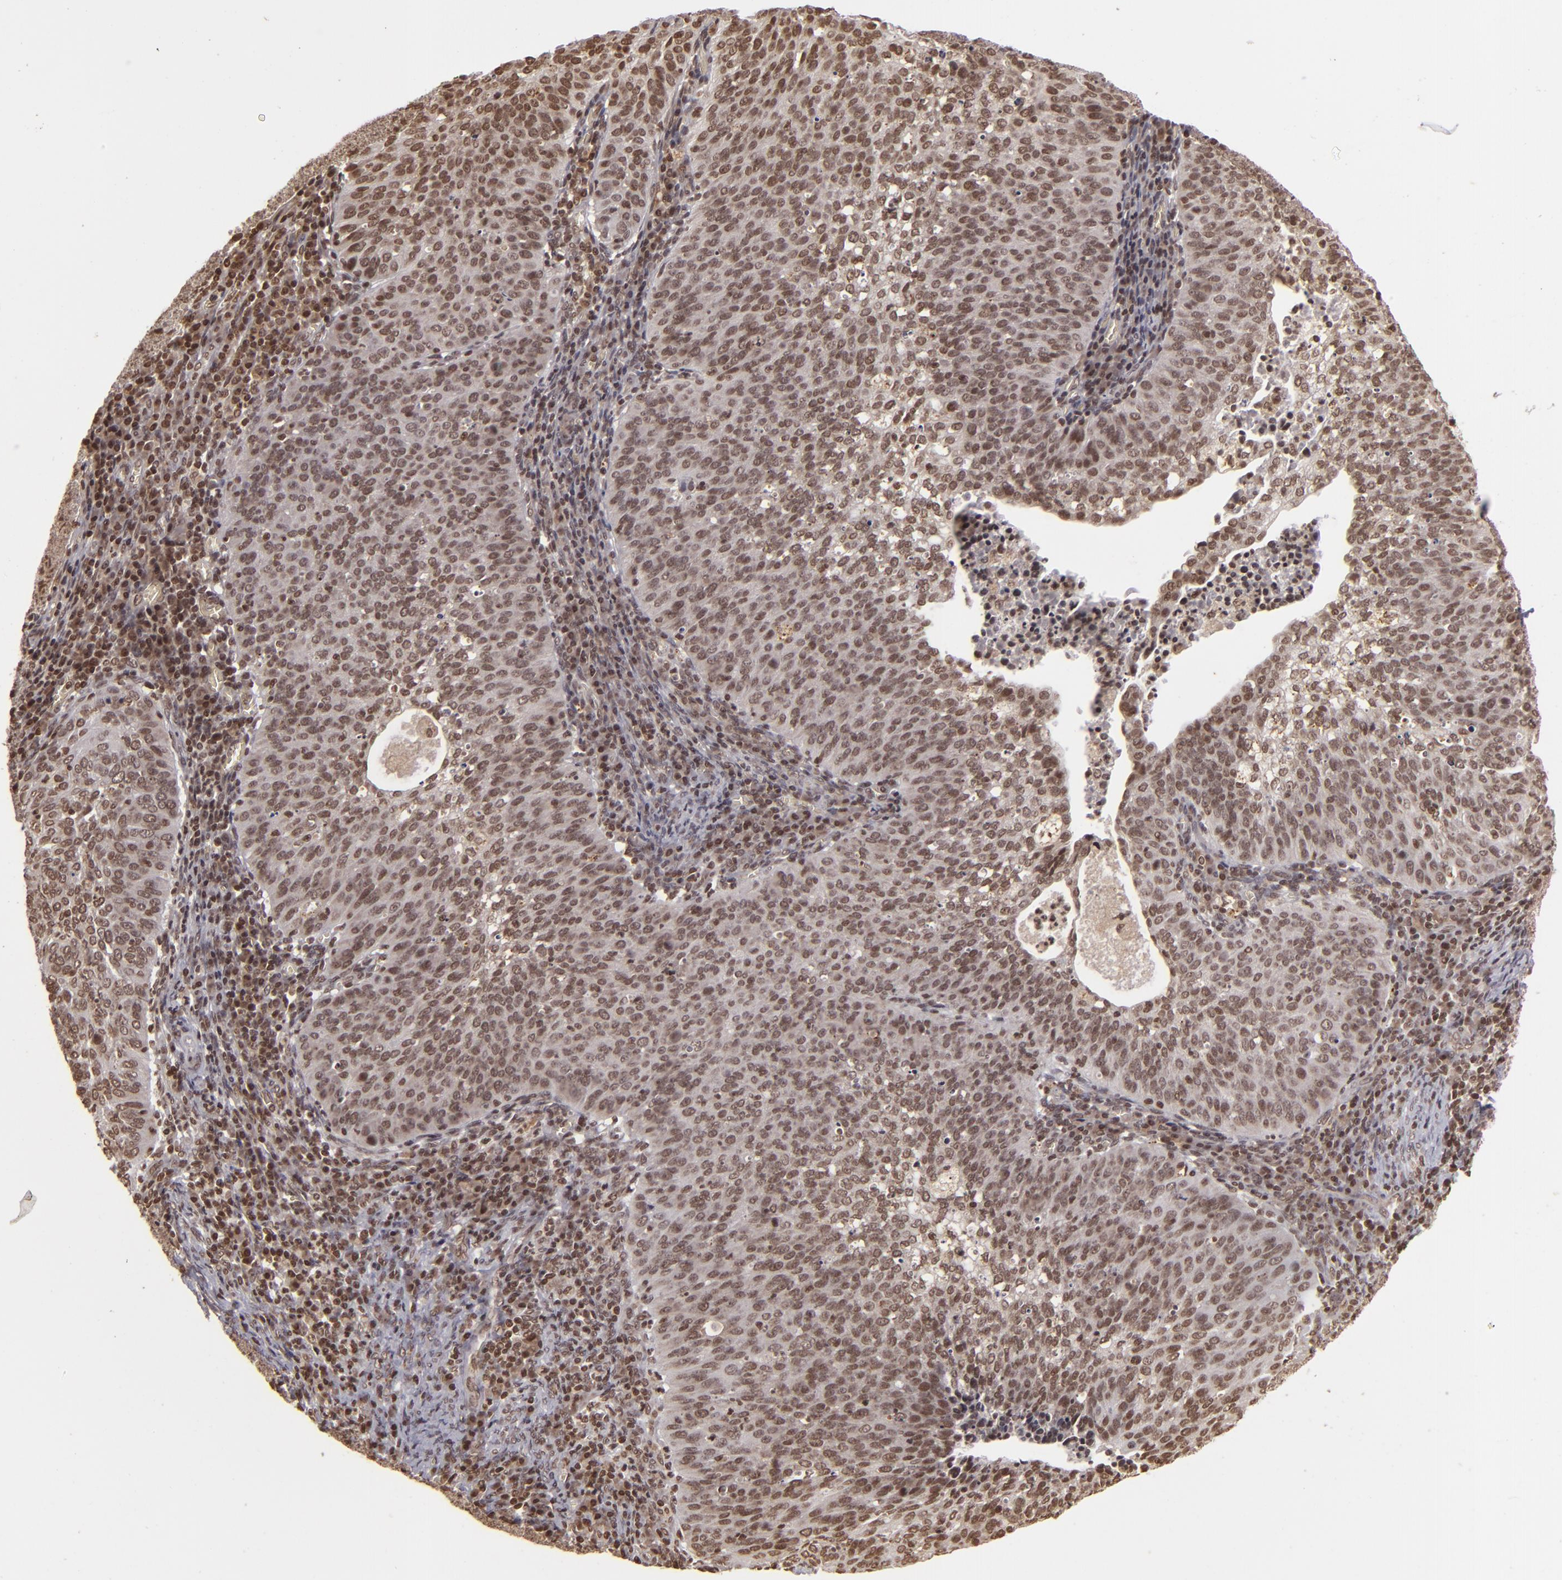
{"staining": {"intensity": "moderate", "quantity": ">75%", "location": "nuclear"}, "tissue": "cervical cancer", "cell_type": "Tumor cells", "image_type": "cancer", "snomed": [{"axis": "morphology", "description": "Squamous cell carcinoma, NOS"}, {"axis": "topography", "description": "Cervix"}], "caption": "A photomicrograph of cervical cancer (squamous cell carcinoma) stained for a protein exhibits moderate nuclear brown staining in tumor cells. The protein is shown in brown color, while the nuclei are stained blue.", "gene": "CUL3", "patient": {"sex": "female", "age": 39}}